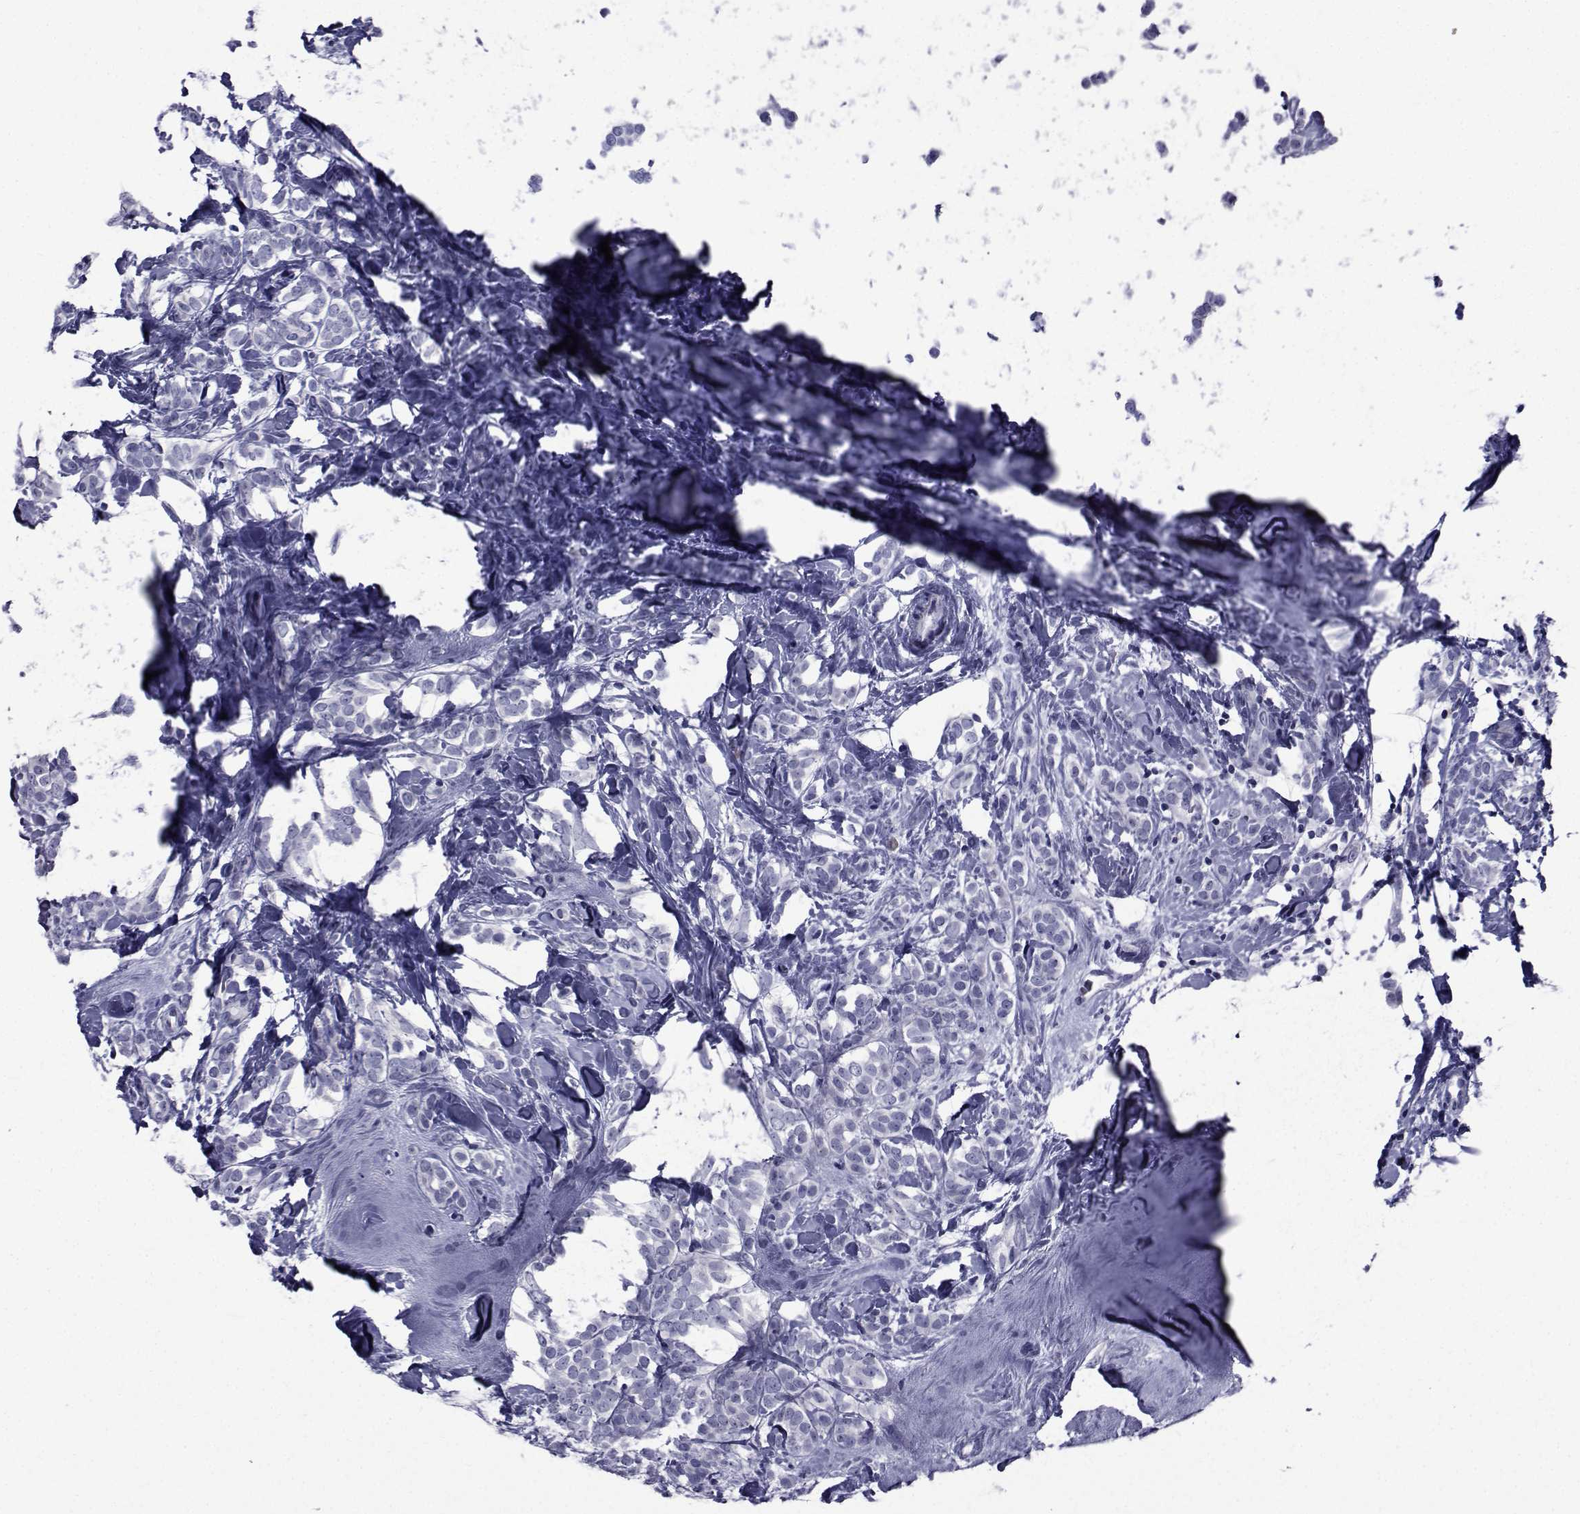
{"staining": {"intensity": "negative", "quantity": "none", "location": "none"}, "tissue": "breast cancer", "cell_type": "Tumor cells", "image_type": "cancer", "snomed": [{"axis": "morphology", "description": "Lobular carcinoma"}, {"axis": "topography", "description": "Breast"}], "caption": "Immunohistochemistry (IHC) histopathology image of neoplastic tissue: breast cancer (lobular carcinoma) stained with DAB (3,3'-diaminobenzidine) displays no significant protein expression in tumor cells. The staining is performed using DAB brown chromogen with nuclei counter-stained in using hematoxylin.", "gene": "ROPN1", "patient": {"sex": "female", "age": 49}}